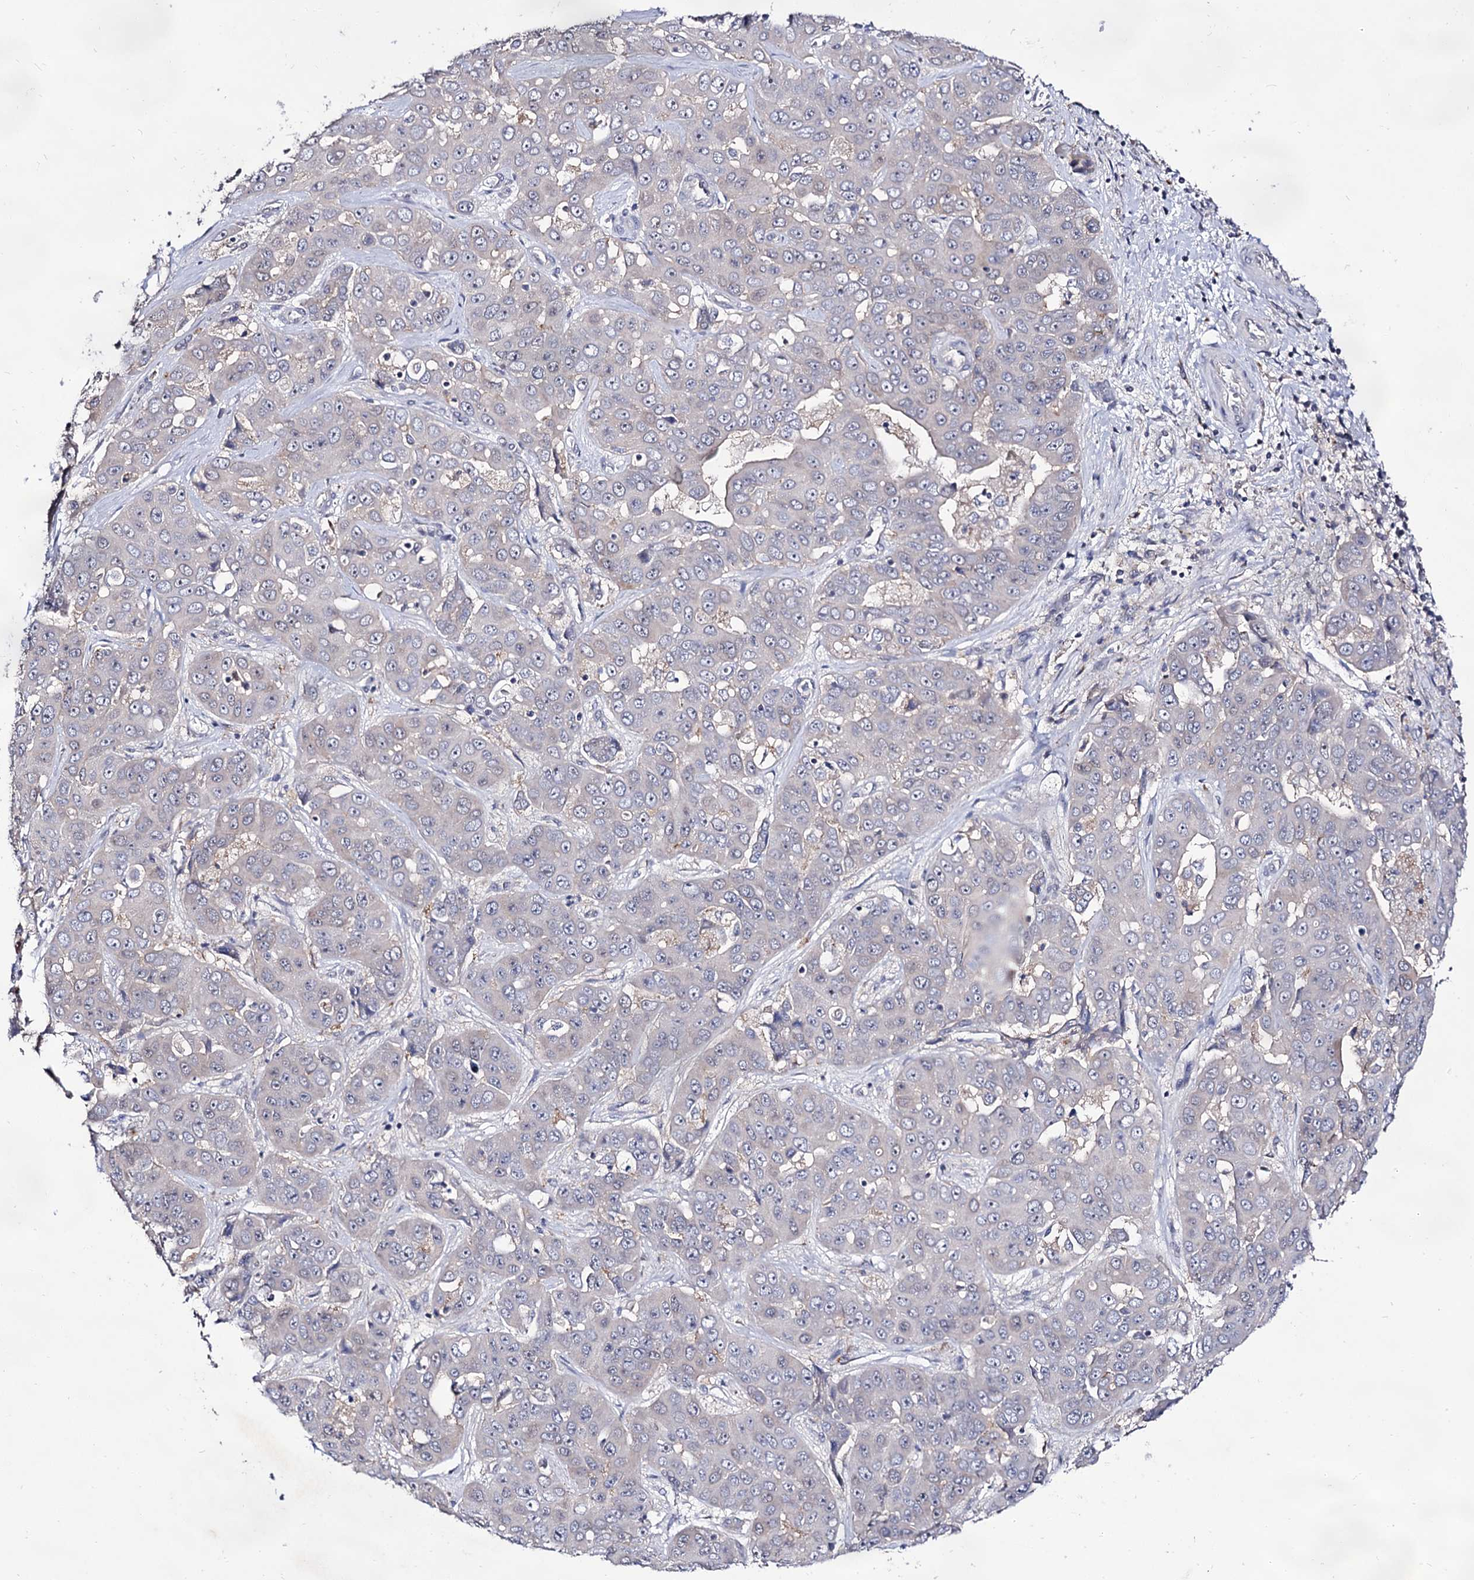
{"staining": {"intensity": "negative", "quantity": "none", "location": "none"}, "tissue": "liver cancer", "cell_type": "Tumor cells", "image_type": "cancer", "snomed": [{"axis": "morphology", "description": "Cholangiocarcinoma"}, {"axis": "topography", "description": "Liver"}], "caption": "Liver cancer was stained to show a protein in brown. There is no significant staining in tumor cells. The staining is performed using DAB (3,3'-diaminobenzidine) brown chromogen with nuclei counter-stained in using hematoxylin.", "gene": "ARFIP2", "patient": {"sex": "female", "age": 52}}